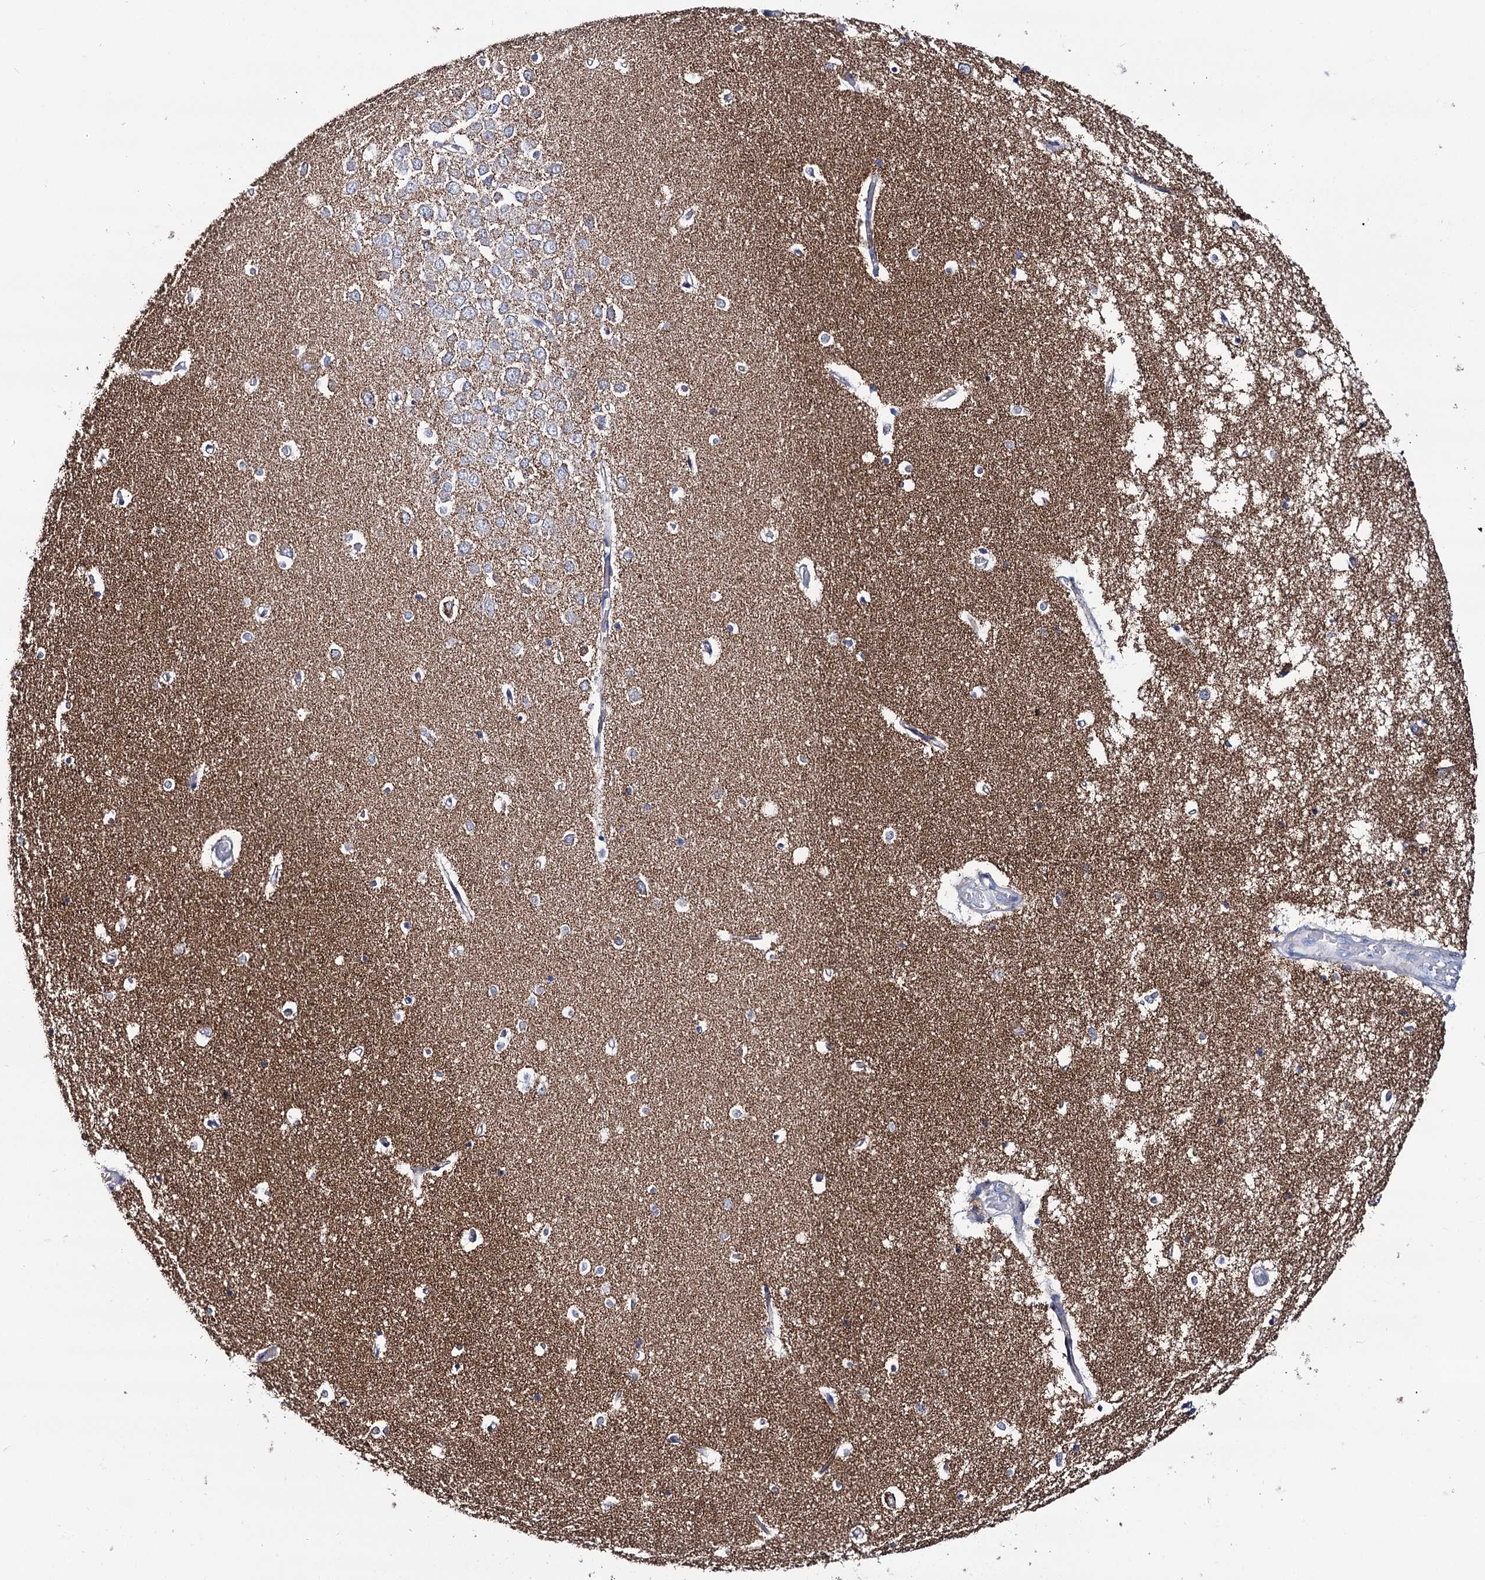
{"staining": {"intensity": "moderate", "quantity": "<25%", "location": "cytoplasmic/membranous"}, "tissue": "hippocampus", "cell_type": "Glial cells", "image_type": "normal", "snomed": [{"axis": "morphology", "description": "Normal tissue, NOS"}, {"axis": "topography", "description": "Hippocampus"}], "caption": "An image showing moderate cytoplasmic/membranous positivity in approximately <25% of glial cells in unremarkable hippocampus, as visualized by brown immunohistochemical staining.", "gene": "UBASH3B", "patient": {"sex": "male", "age": 70}}